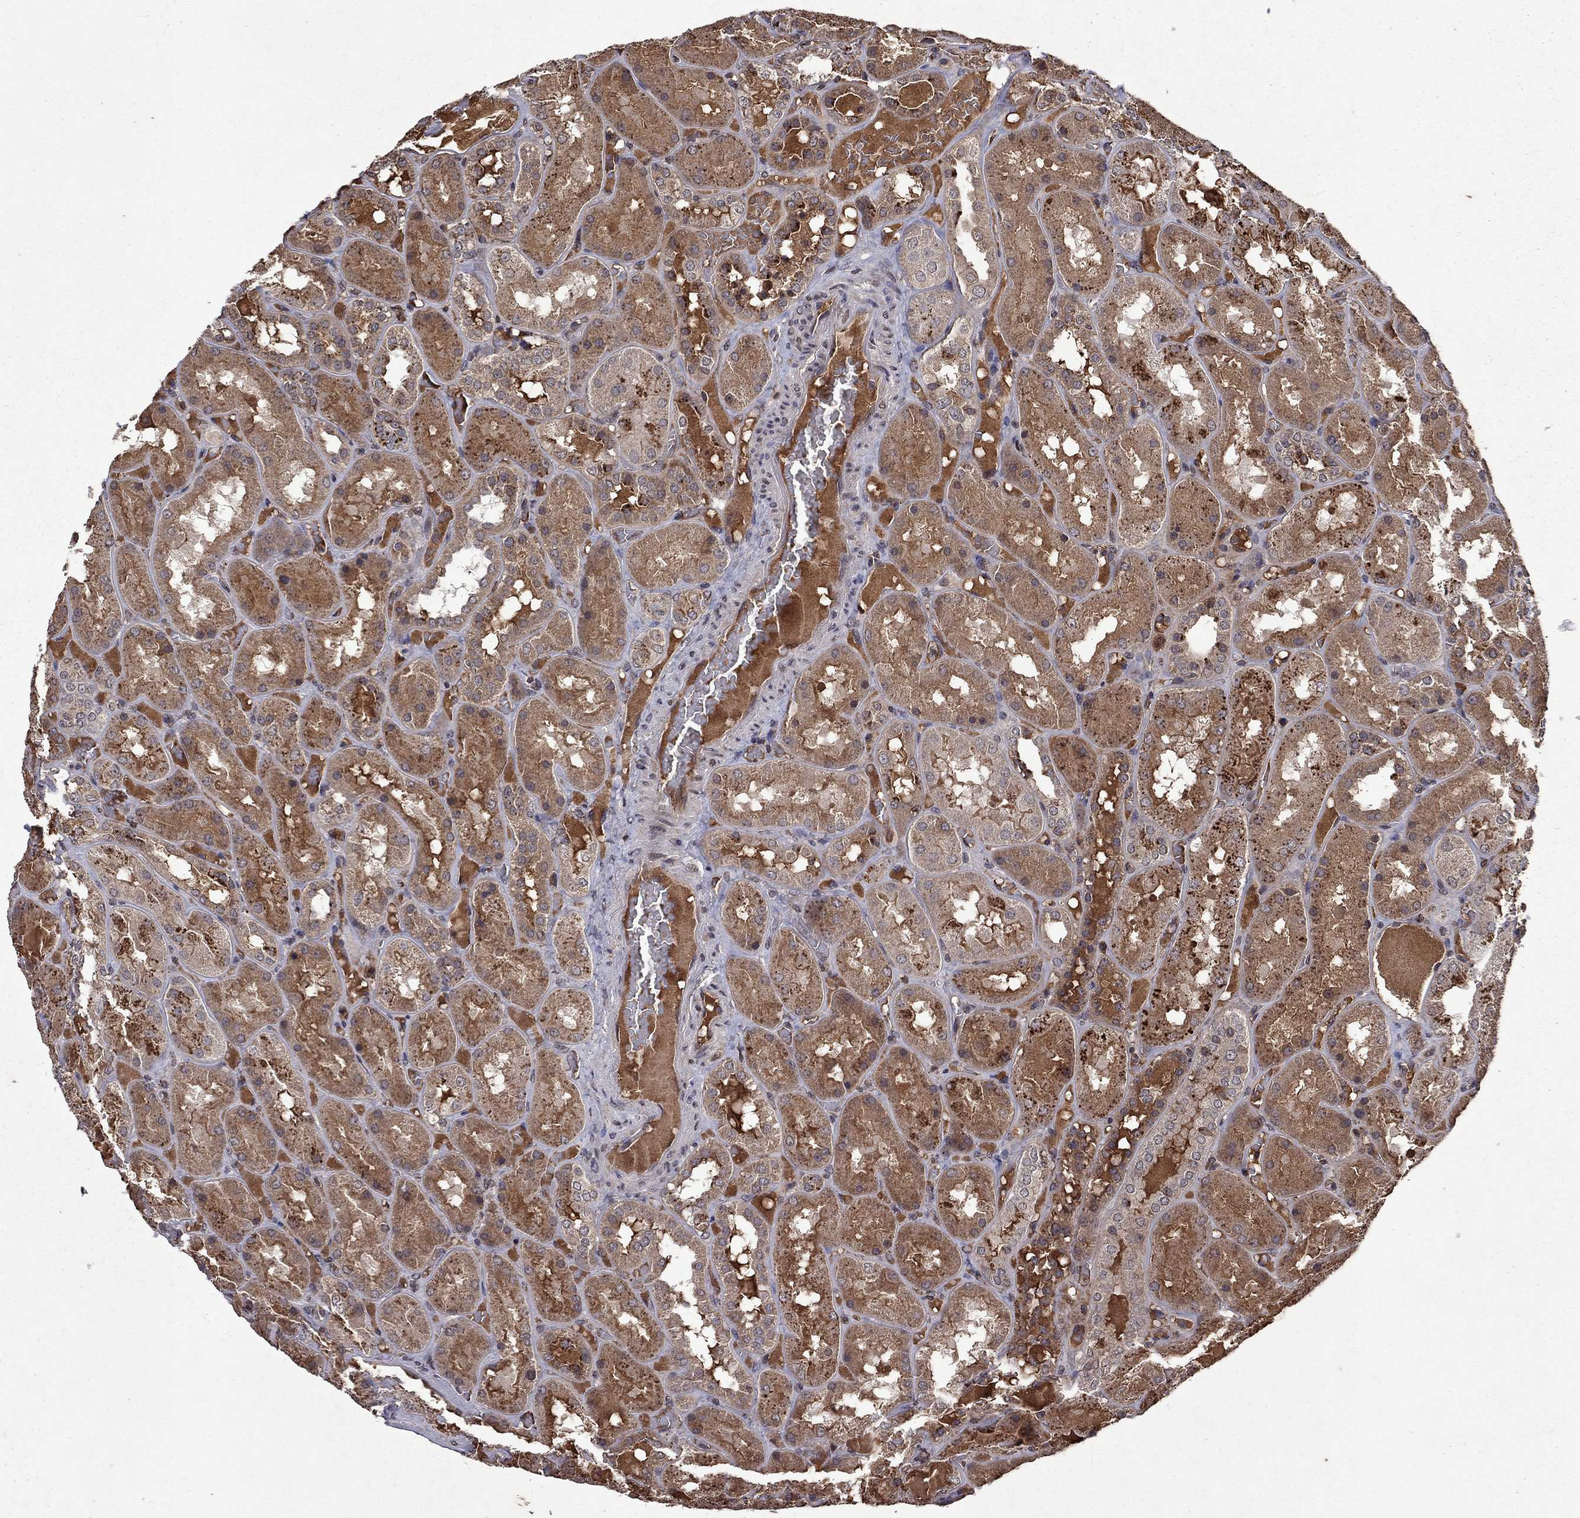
{"staining": {"intensity": "negative", "quantity": "none", "location": "none"}, "tissue": "kidney", "cell_type": "Cells in glomeruli", "image_type": "normal", "snomed": [{"axis": "morphology", "description": "Normal tissue, NOS"}, {"axis": "topography", "description": "Kidney"}], "caption": "Immunohistochemistry (IHC) photomicrograph of benign human kidney stained for a protein (brown), which demonstrates no staining in cells in glomeruli.", "gene": "NLGN1", "patient": {"sex": "male", "age": 73}}